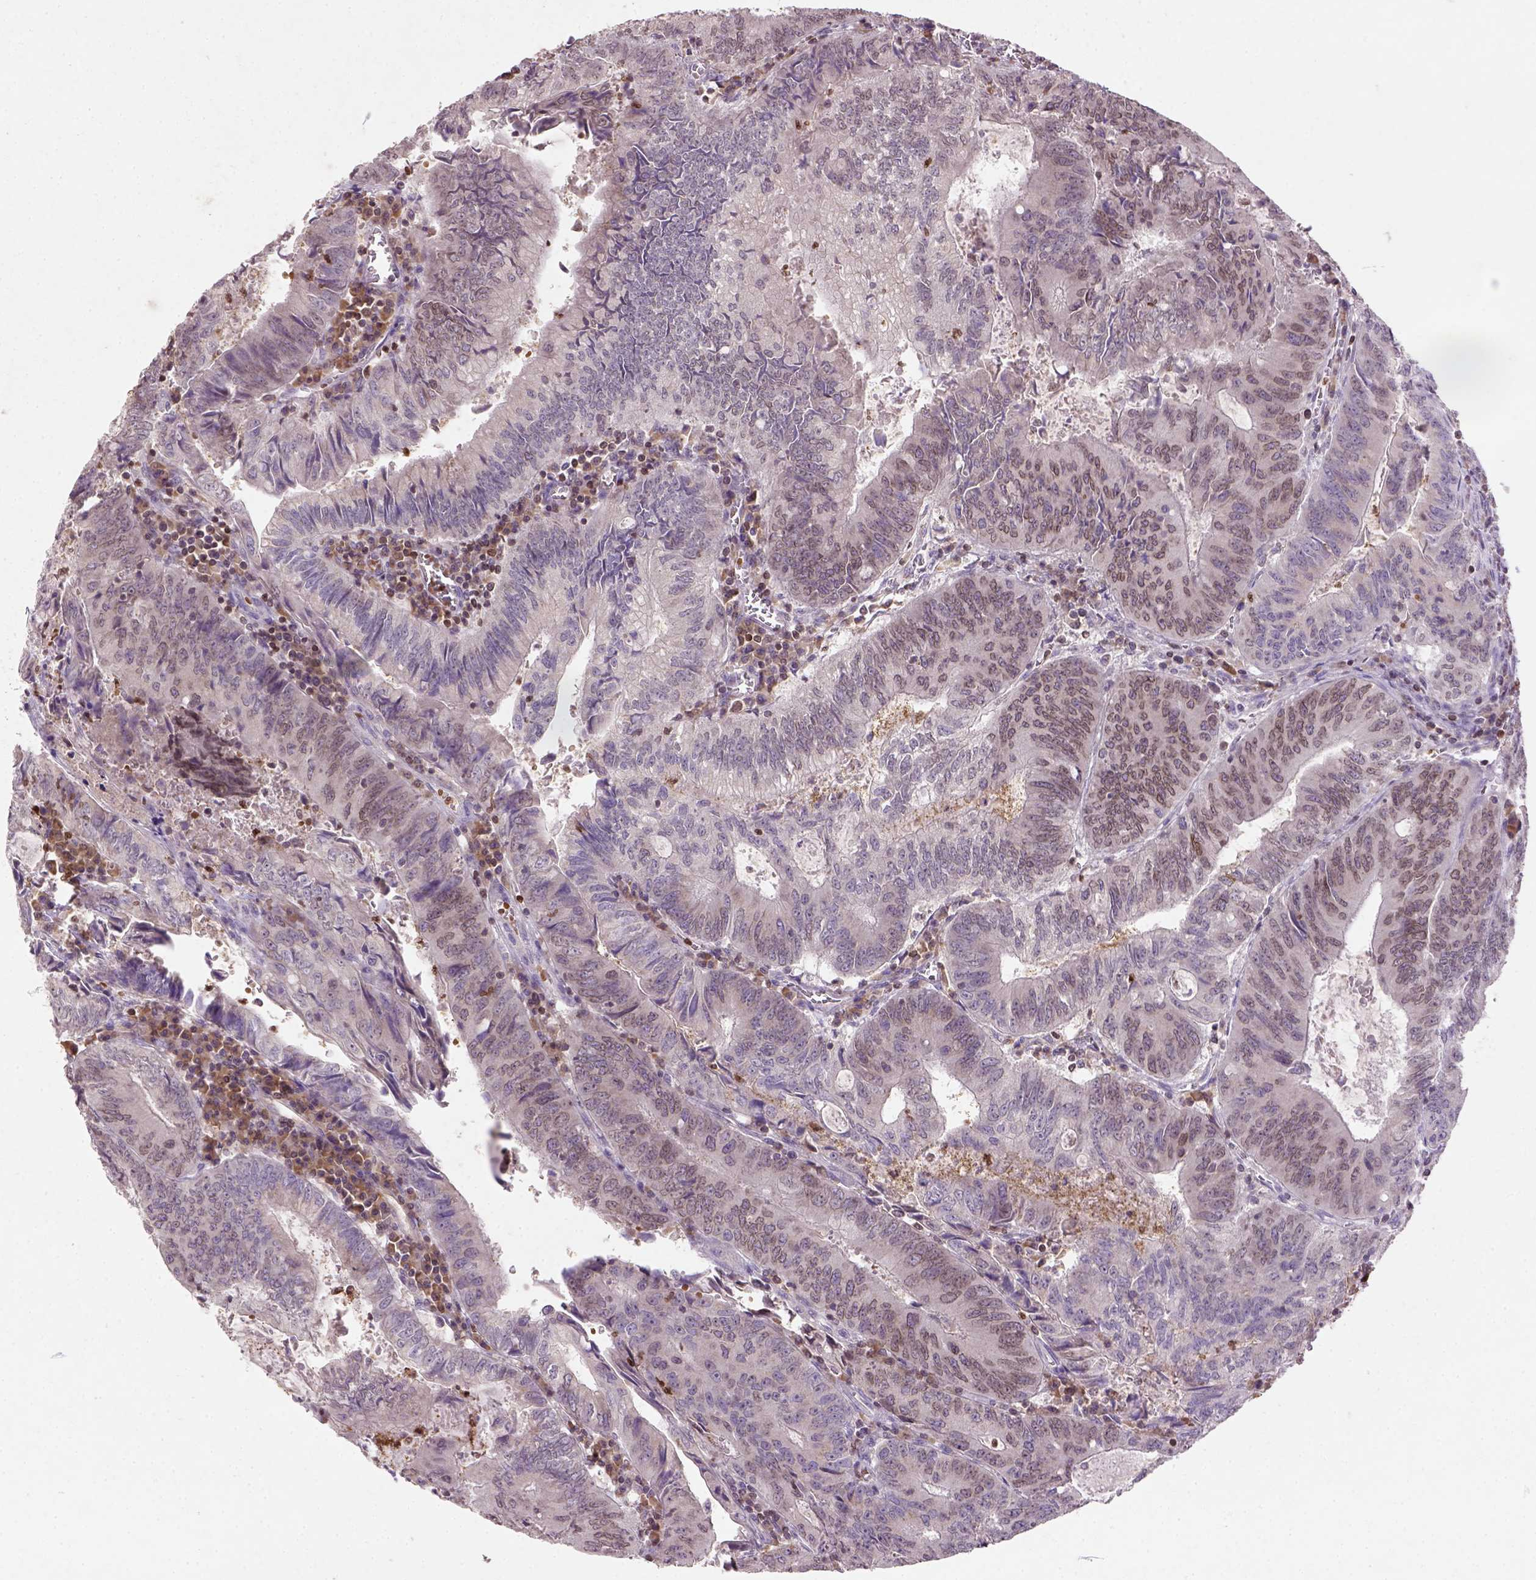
{"staining": {"intensity": "strong", "quantity": "<25%", "location": "cytoplasmic/membranous,nuclear"}, "tissue": "colorectal cancer", "cell_type": "Tumor cells", "image_type": "cancer", "snomed": [{"axis": "morphology", "description": "Adenocarcinoma, NOS"}, {"axis": "topography", "description": "Colon"}], "caption": "Colorectal cancer (adenocarcinoma) stained with DAB immunohistochemistry (IHC) demonstrates medium levels of strong cytoplasmic/membranous and nuclear expression in approximately <25% of tumor cells.", "gene": "NUDT3", "patient": {"sex": "male", "age": 67}}